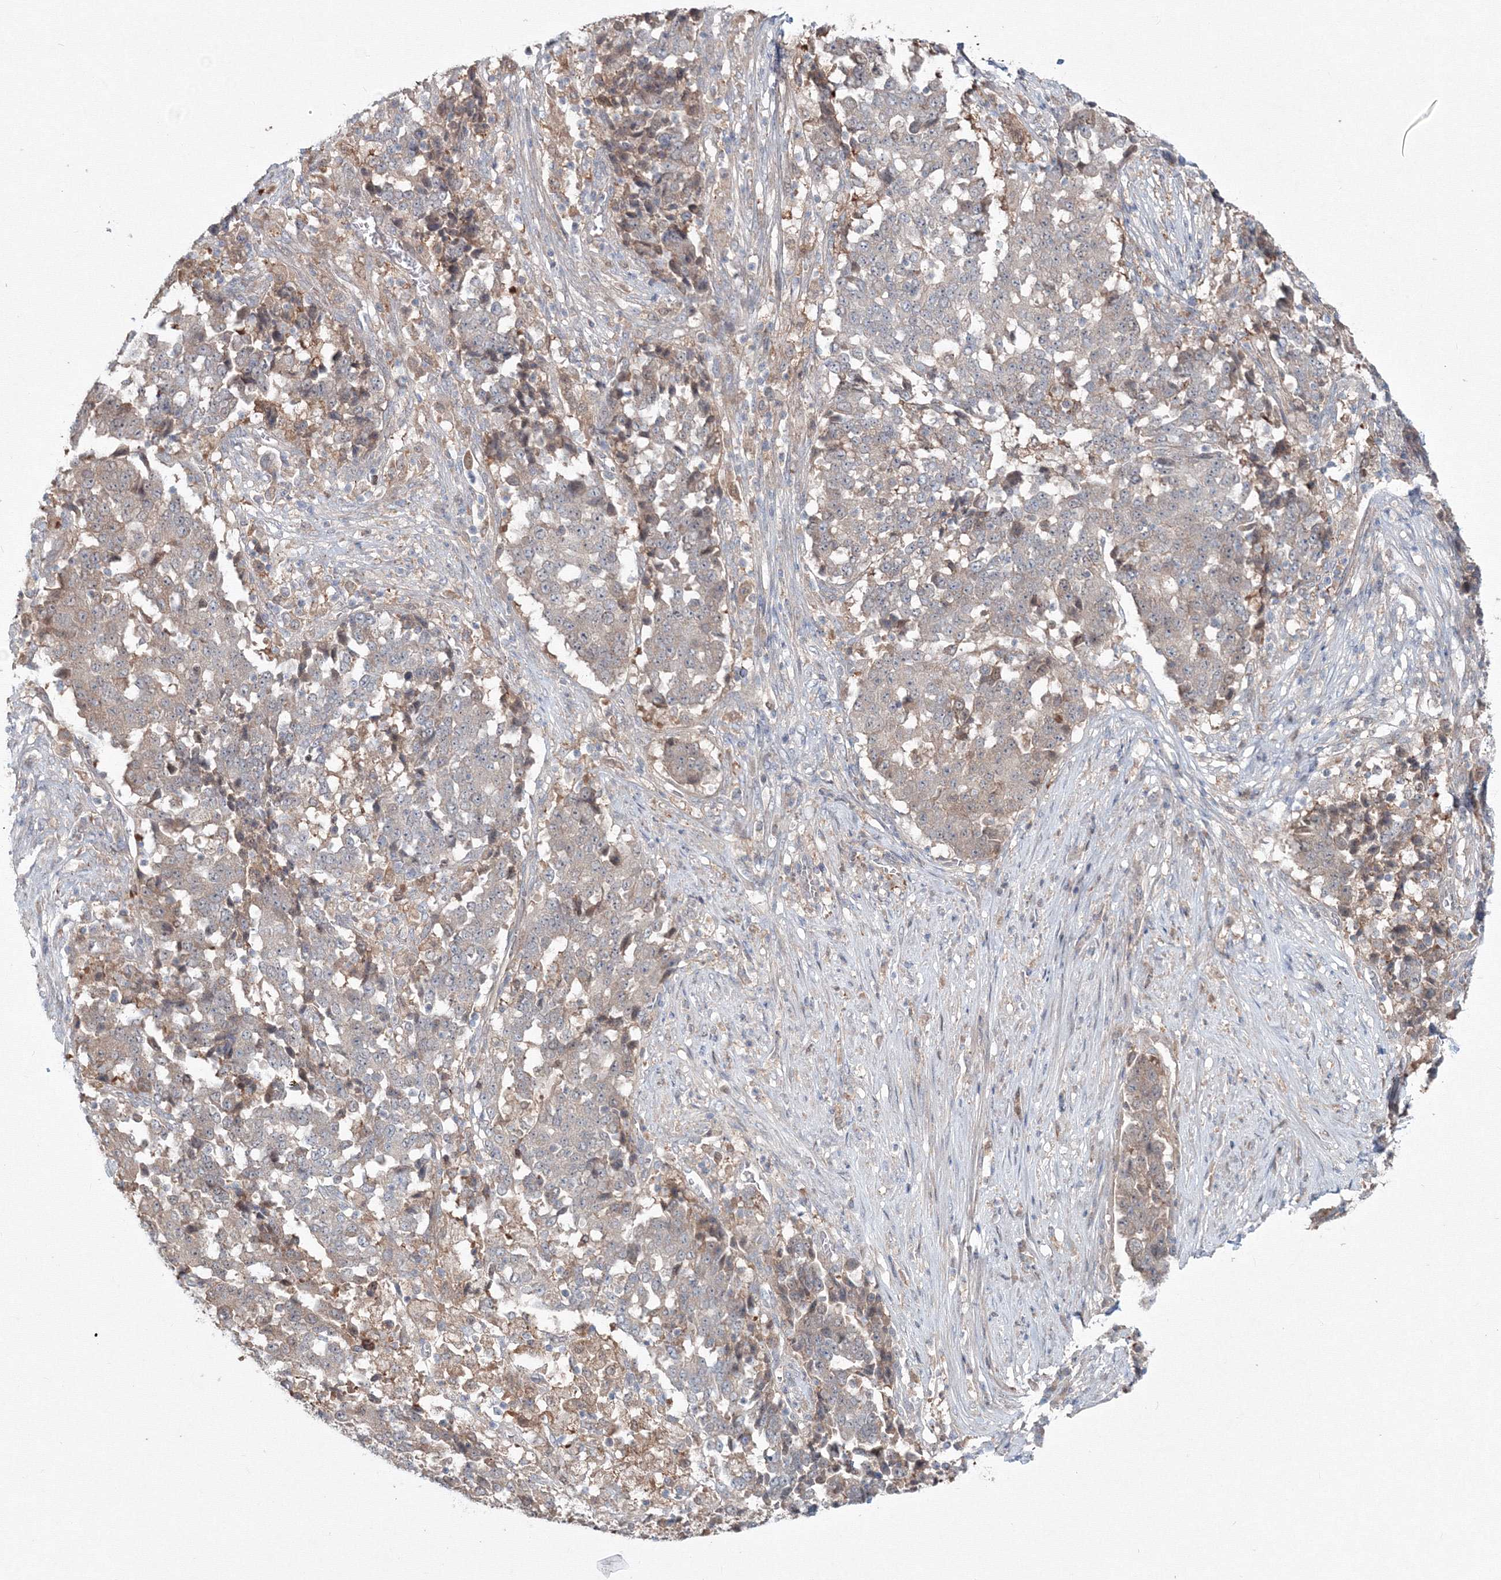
{"staining": {"intensity": "negative", "quantity": "none", "location": "none"}, "tissue": "stomach cancer", "cell_type": "Tumor cells", "image_type": "cancer", "snomed": [{"axis": "morphology", "description": "Adenocarcinoma, NOS"}, {"axis": "topography", "description": "Stomach"}], "caption": "Tumor cells are negative for protein expression in human adenocarcinoma (stomach).", "gene": "MKRN2", "patient": {"sex": "male", "age": 59}}